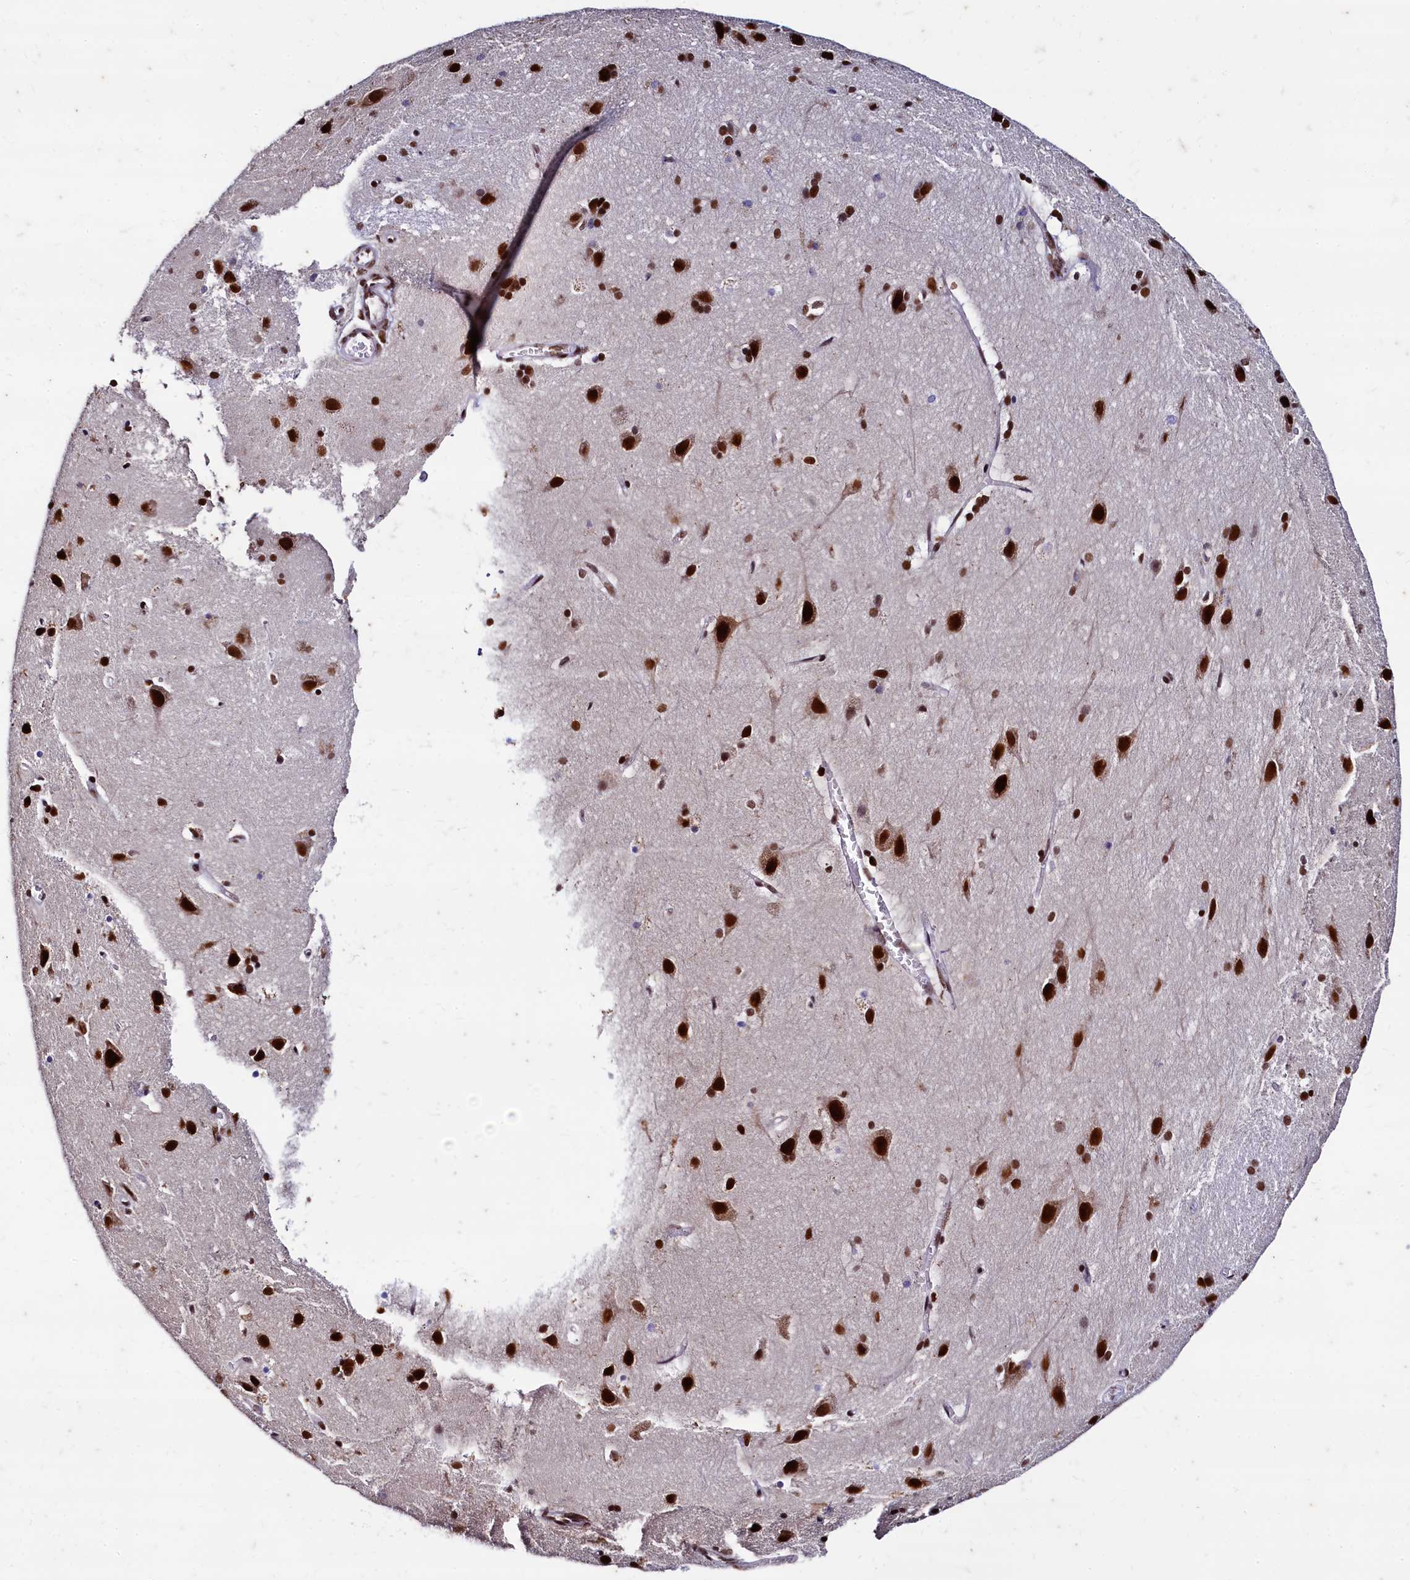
{"staining": {"intensity": "strong", "quantity": ">75%", "location": "nuclear"}, "tissue": "cerebral cortex", "cell_type": "Endothelial cells", "image_type": "normal", "snomed": [{"axis": "morphology", "description": "Normal tissue, NOS"}, {"axis": "topography", "description": "Cerebral cortex"}], "caption": "Immunohistochemistry of unremarkable cerebral cortex shows high levels of strong nuclear positivity in about >75% of endothelial cells. (DAB IHC with brightfield microscopy, high magnification).", "gene": "CPSF7", "patient": {"sex": "male", "age": 54}}